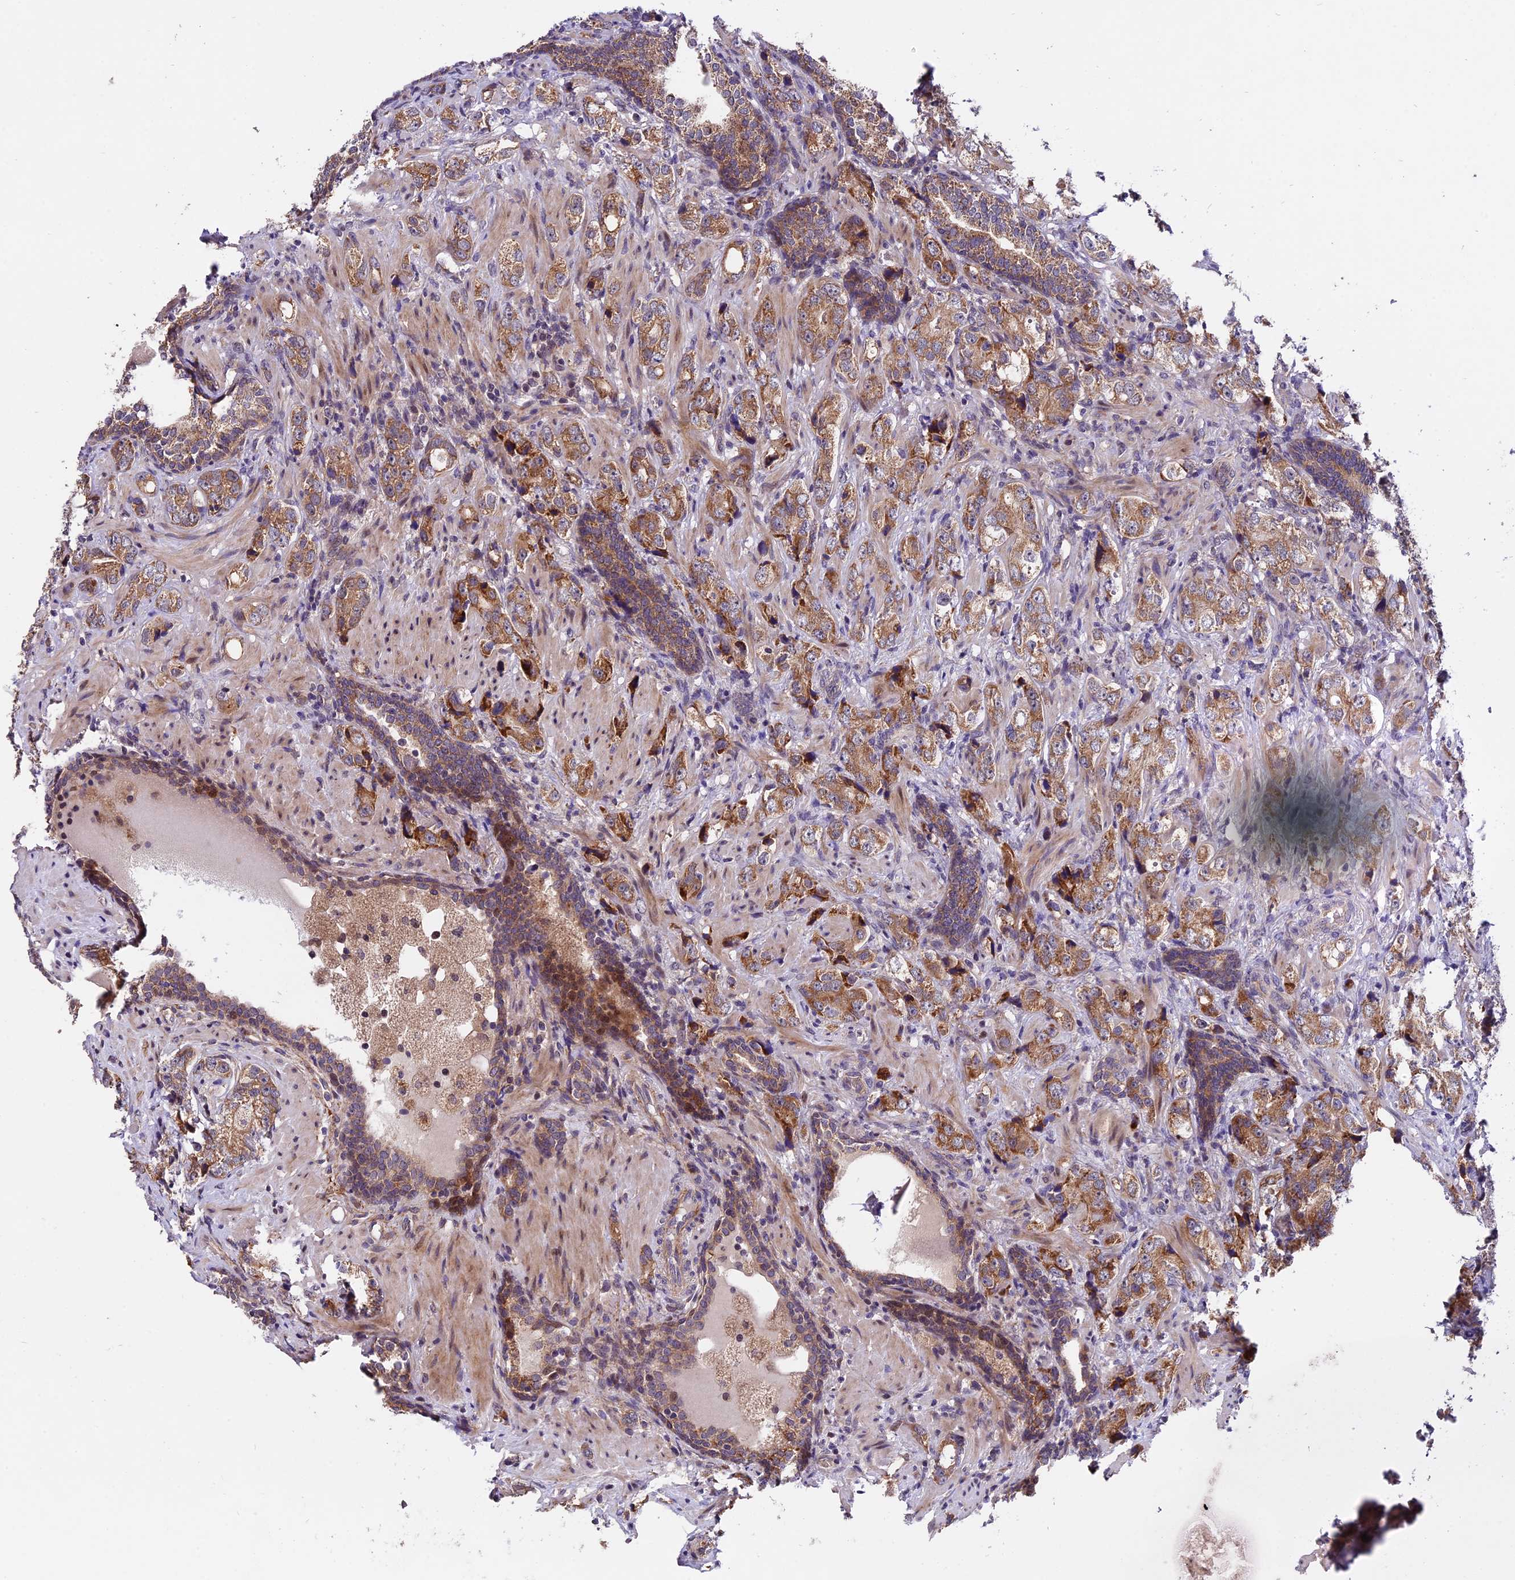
{"staining": {"intensity": "moderate", "quantity": ">75%", "location": "cytoplasmic/membranous"}, "tissue": "prostate cancer", "cell_type": "Tumor cells", "image_type": "cancer", "snomed": [{"axis": "morphology", "description": "Adenocarcinoma, High grade"}, {"axis": "topography", "description": "Prostate"}], "caption": "Brown immunohistochemical staining in prostate cancer (adenocarcinoma (high-grade)) exhibits moderate cytoplasmic/membranous expression in about >75% of tumor cells.", "gene": "TRMT1", "patient": {"sex": "male", "age": 63}}